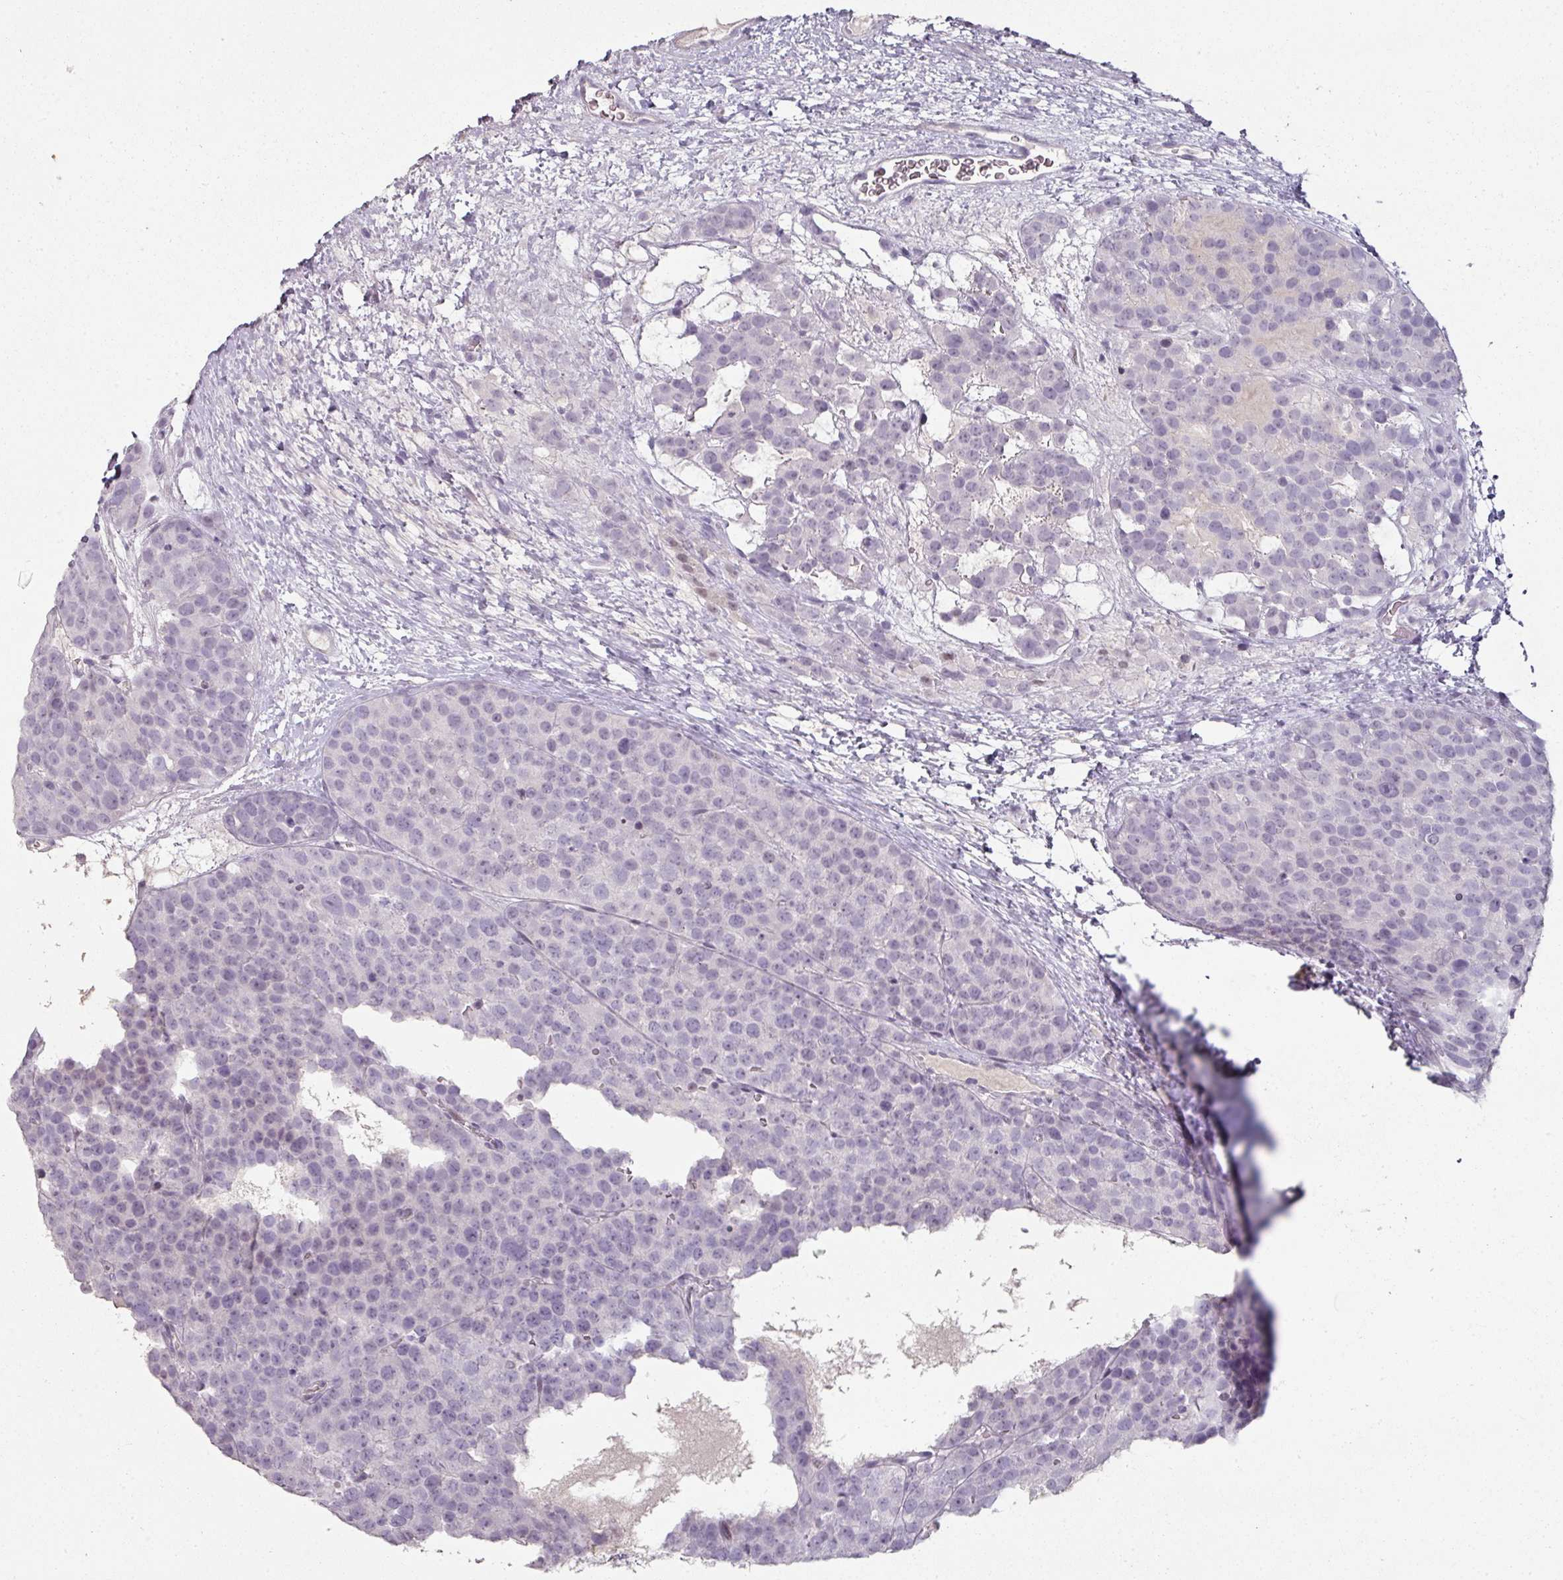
{"staining": {"intensity": "negative", "quantity": "none", "location": "none"}, "tissue": "testis cancer", "cell_type": "Tumor cells", "image_type": "cancer", "snomed": [{"axis": "morphology", "description": "Seminoma, NOS"}, {"axis": "topography", "description": "Testis"}], "caption": "Immunohistochemical staining of human testis seminoma reveals no significant positivity in tumor cells. (Brightfield microscopy of DAB IHC at high magnification).", "gene": "GTF2H3", "patient": {"sex": "male", "age": 71}}